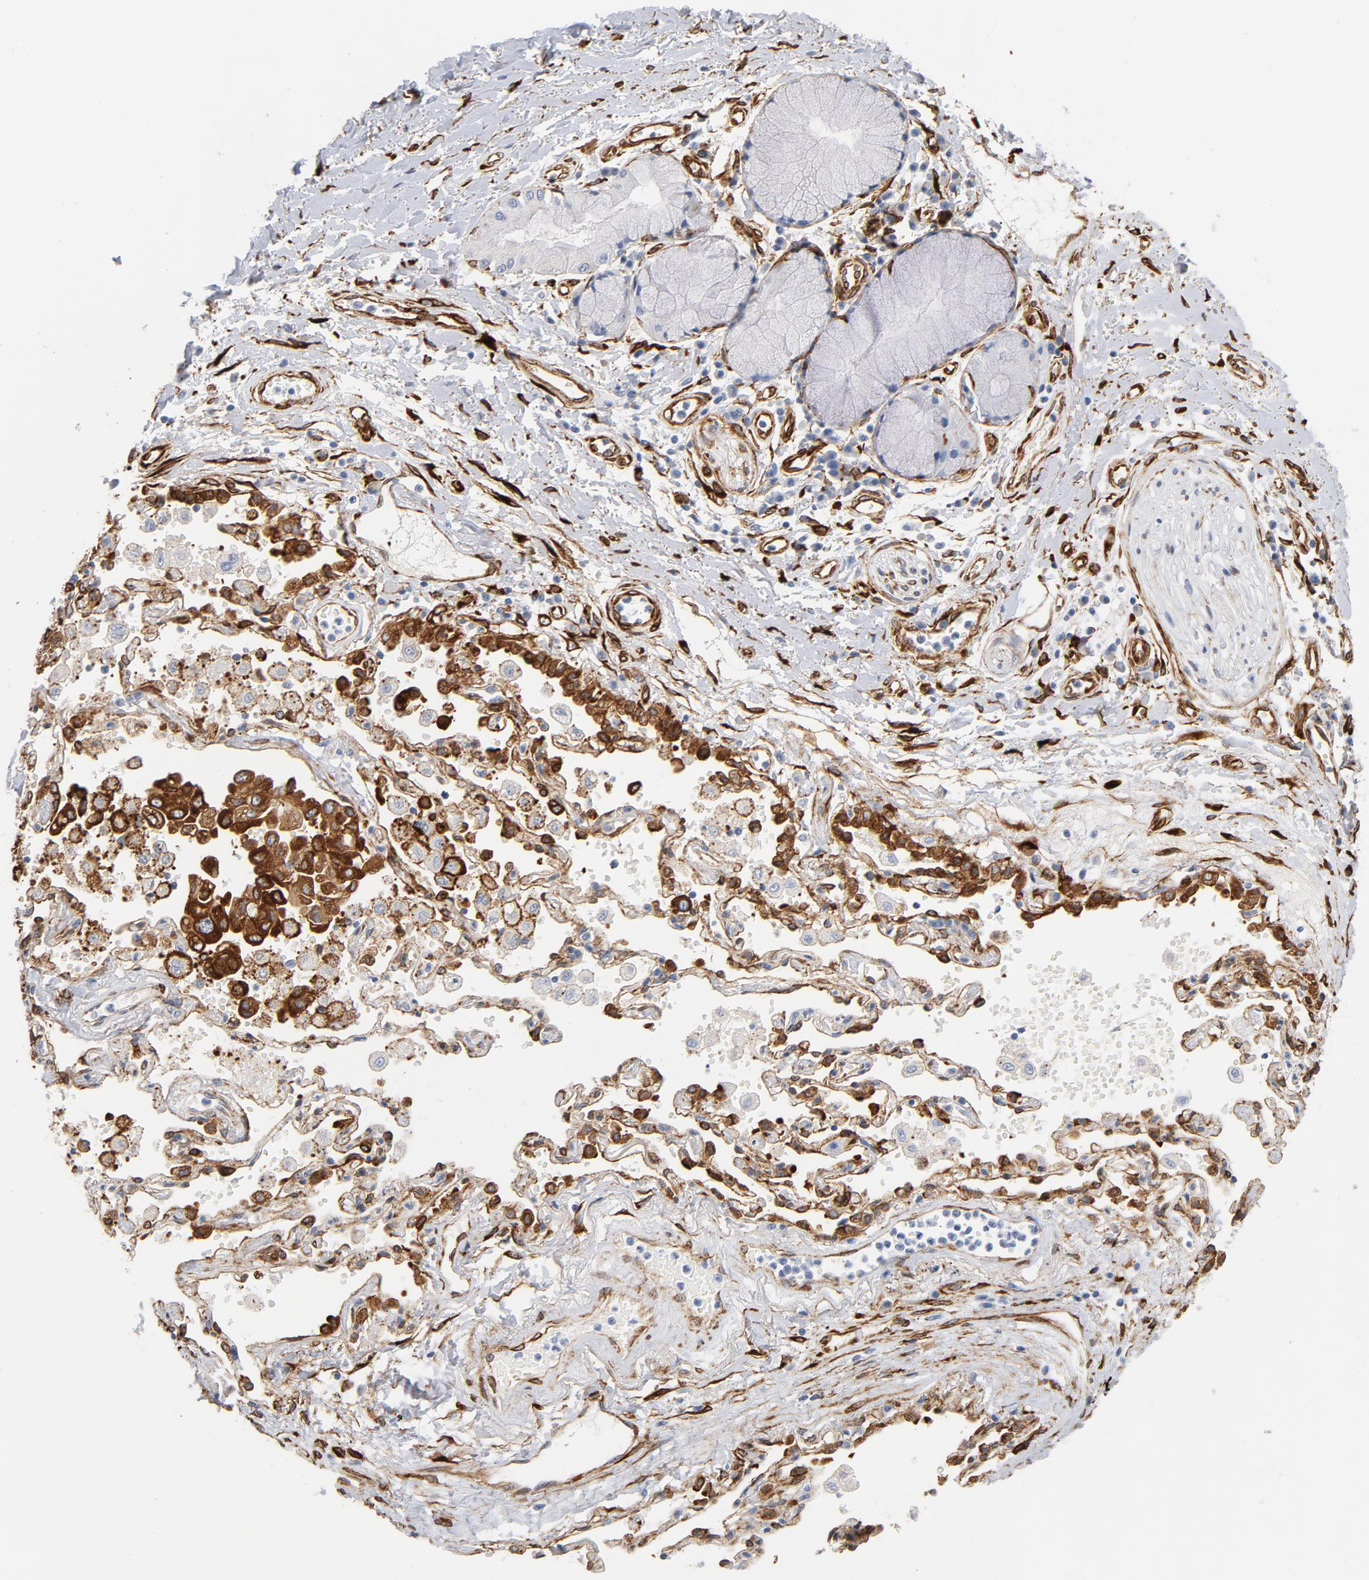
{"staining": {"intensity": "moderate", "quantity": ">75%", "location": "cytoplasmic/membranous"}, "tissue": "adipose tissue", "cell_type": "Adipocytes", "image_type": "normal", "snomed": [{"axis": "morphology", "description": "Normal tissue, NOS"}, {"axis": "morphology", "description": "Adenocarcinoma, NOS"}, {"axis": "topography", "description": "Cartilage tissue"}, {"axis": "topography", "description": "Bronchus"}, {"axis": "topography", "description": "Lung"}], "caption": "The image displays immunohistochemical staining of benign adipose tissue. There is moderate cytoplasmic/membranous expression is present in approximately >75% of adipocytes.", "gene": "SERPINH1", "patient": {"sex": "female", "age": 67}}